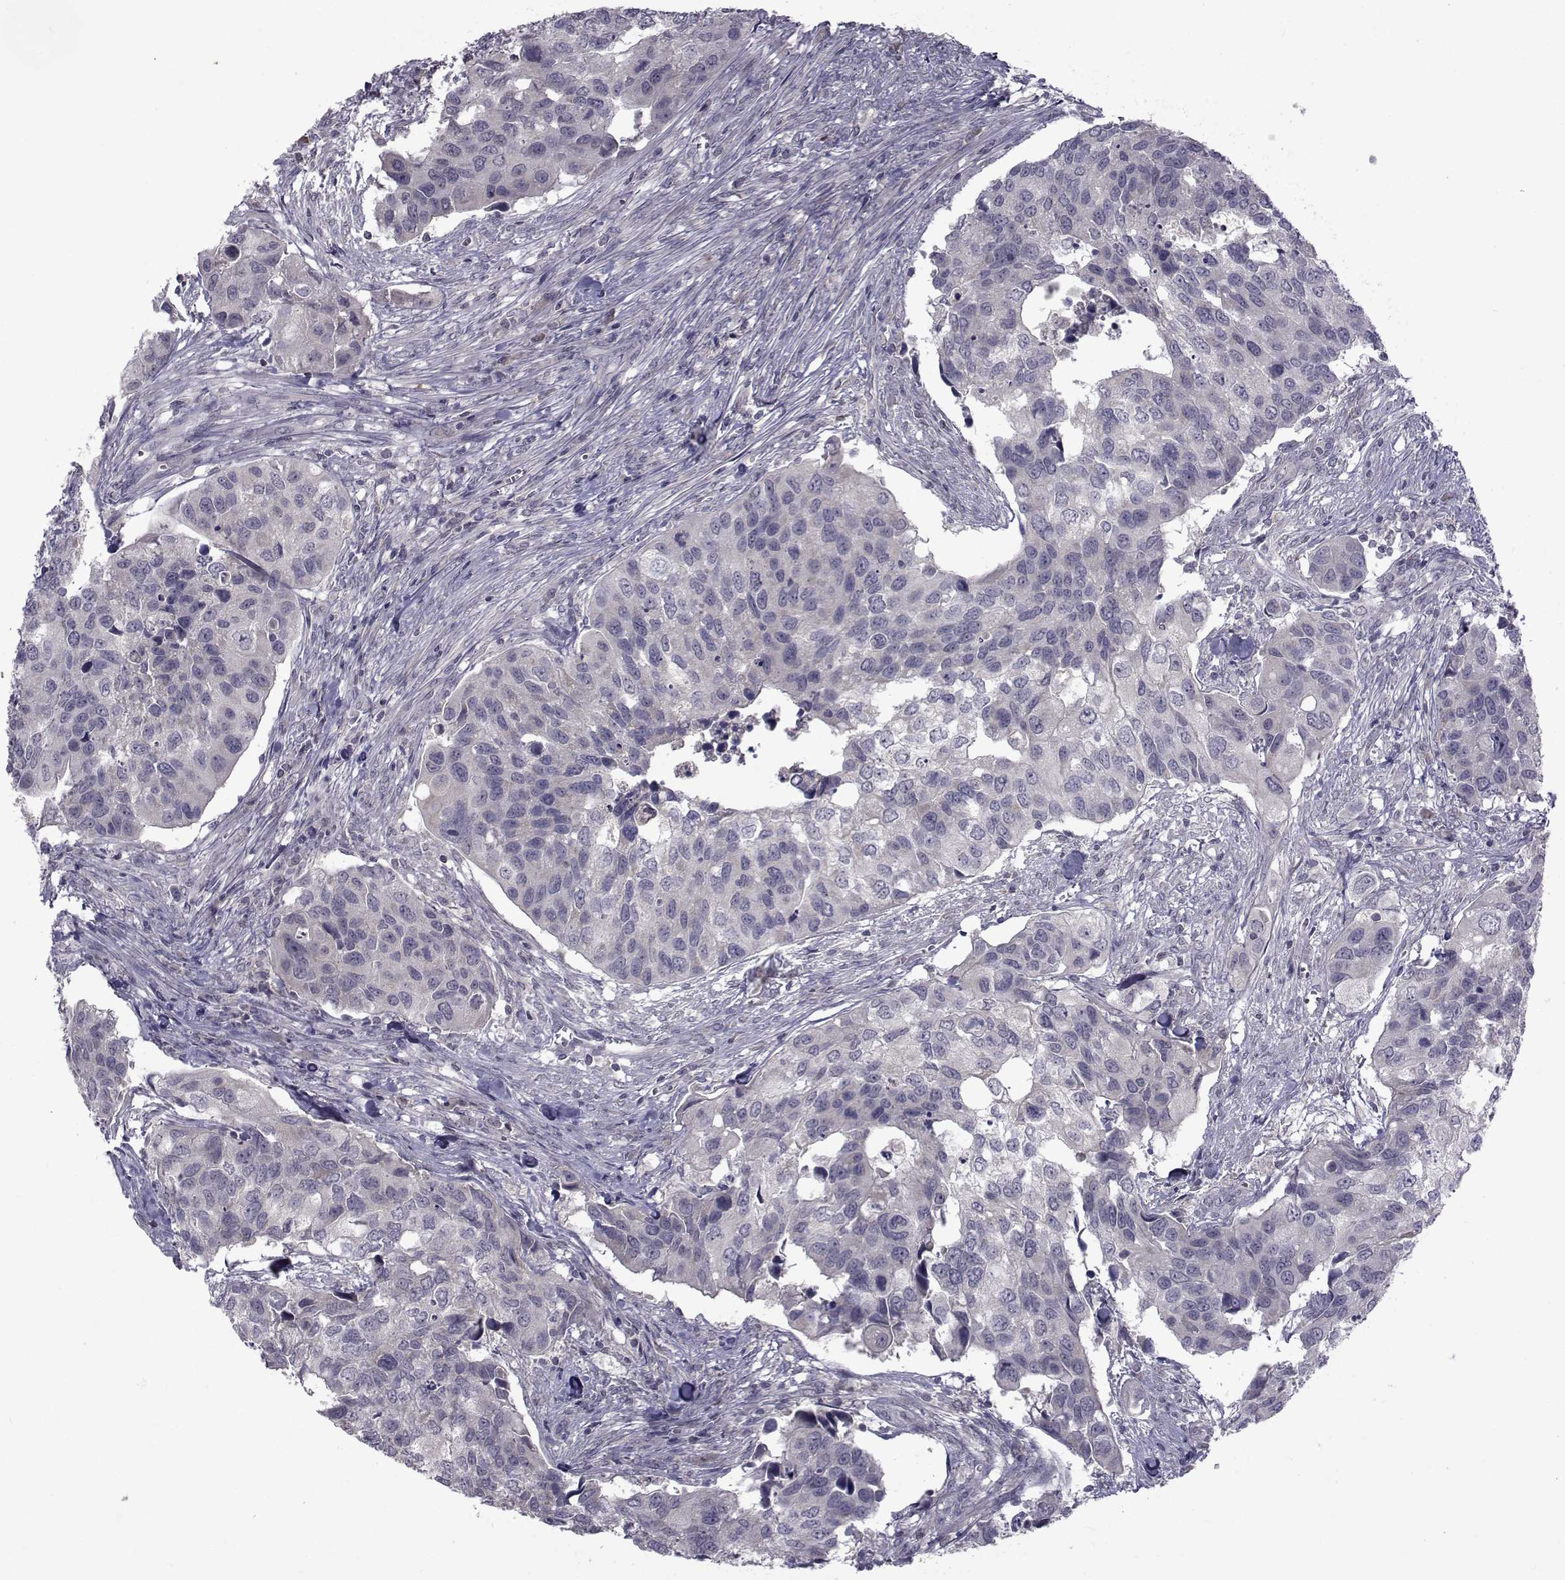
{"staining": {"intensity": "negative", "quantity": "none", "location": "none"}, "tissue": "urothelial cancer", "cell_type": "Tumor cells", "image_type": "cancer", "snomed": [{"axis": "morphology", "description": "Urothelial carcinoma, High grade"}, {"axis": "topography", "description": "Urinary bladder"}], "caption": "Human urothelial cancer stained for a protein using immunohistochemistry displays no expression in tumor cells.", "gene": "FDXR", "patient": {"sex": "male", "age": 60}}